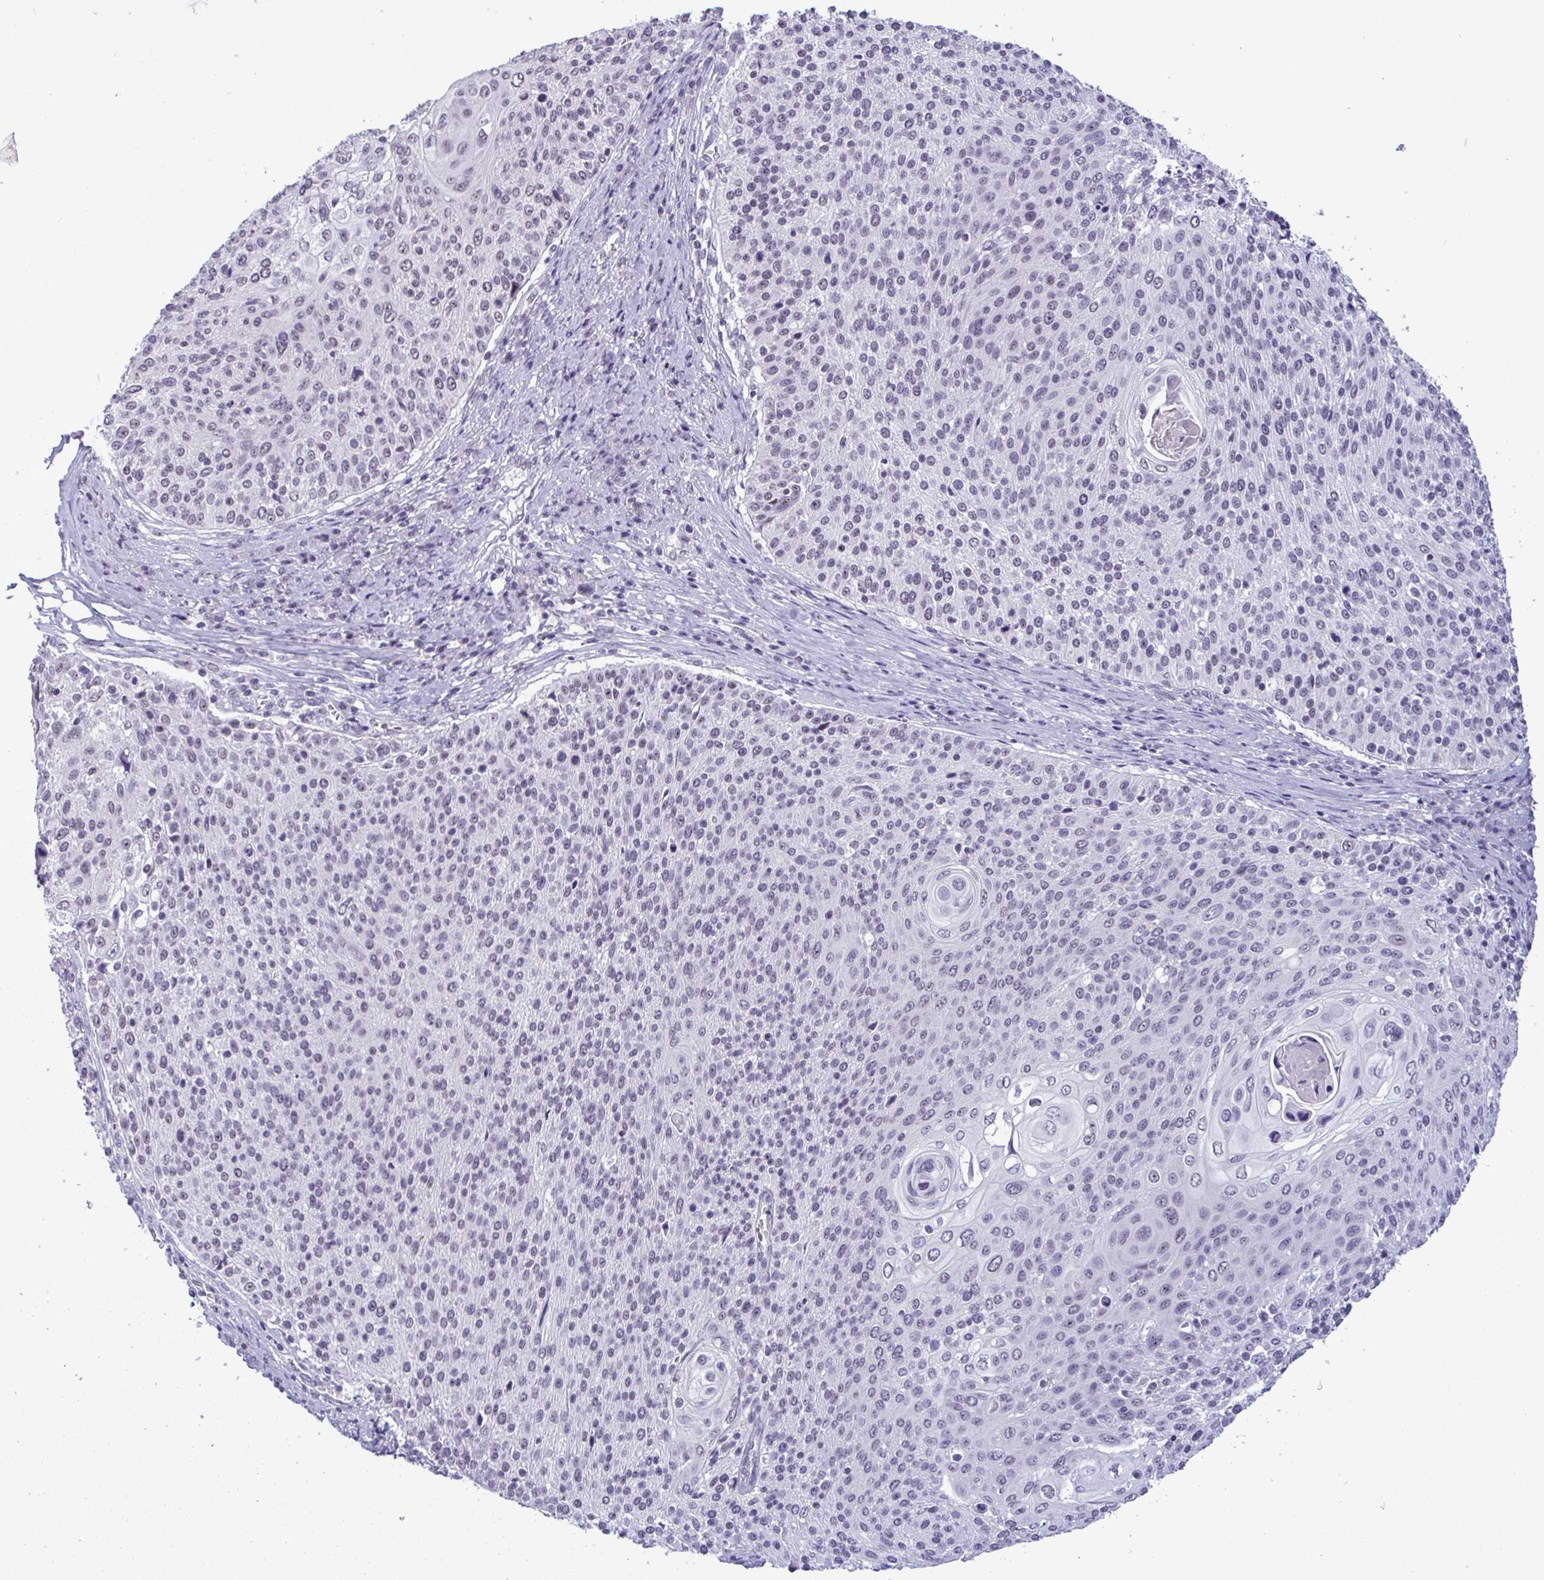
{"staining": {"intensity": "negative", "quantity": "none", "location": "none"}, "tissue": "cervical cancer", "cell_type": "Tumor cells", "image_type": "cancer", "snomed": [{"axis": "morphology", "description": "Squamous cell carcinoma, NOS"}, {"axis": "topography", "description": "Cervix"}], "caption": "Tumor cells show no significant staining in cervical cancer (squamous cell carcinoma). (Brightfield microscopy of DAB immunohistochemistry (IHC) at high magnification).", "gene": "YBX2", "patient": {"sex": "female", "age": 31}}